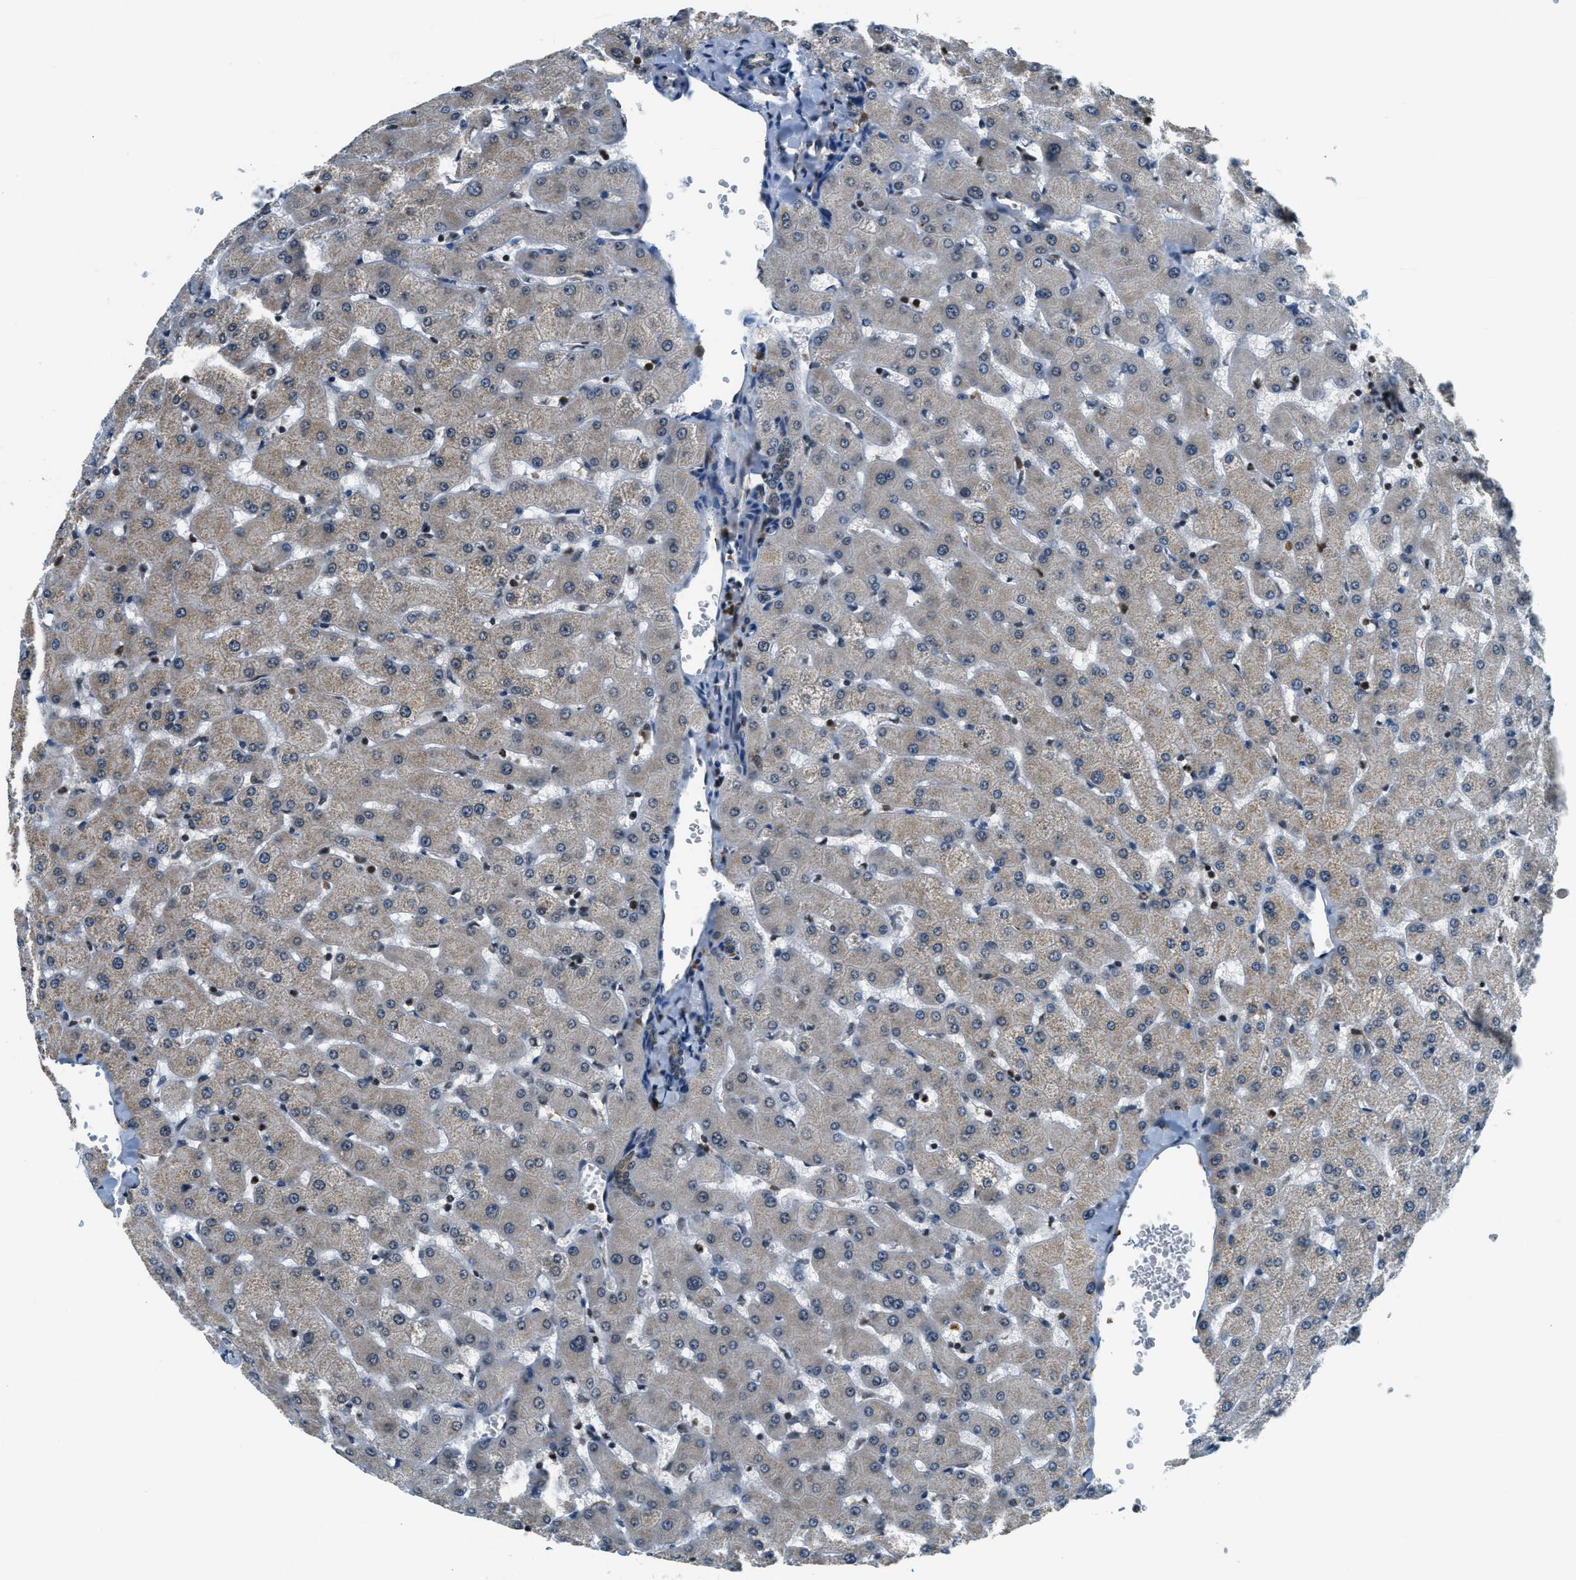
{"staining": {"intensity": "negative", "quantity": "none", "location": "none"}, "tissue": "liver", "cell_type": "Cholangiocytes", "image_type": "normal", "snomed": [{"axis": "morphology", "description": "Normal tissue, NOS"}, {"axis": "topography", "description": "Liver"}], "caption": "A high-resolution micrograph shows IHC staining of unremarkable liver, which shows no significant staining in cholangiocytes. (DAB (3,3'-diaminobenzidine) IHC visualized using brightfield microscopy, high magnification).", "gene": "RAB11FIP1", "patient": {"sex": "female", "age": 63}}